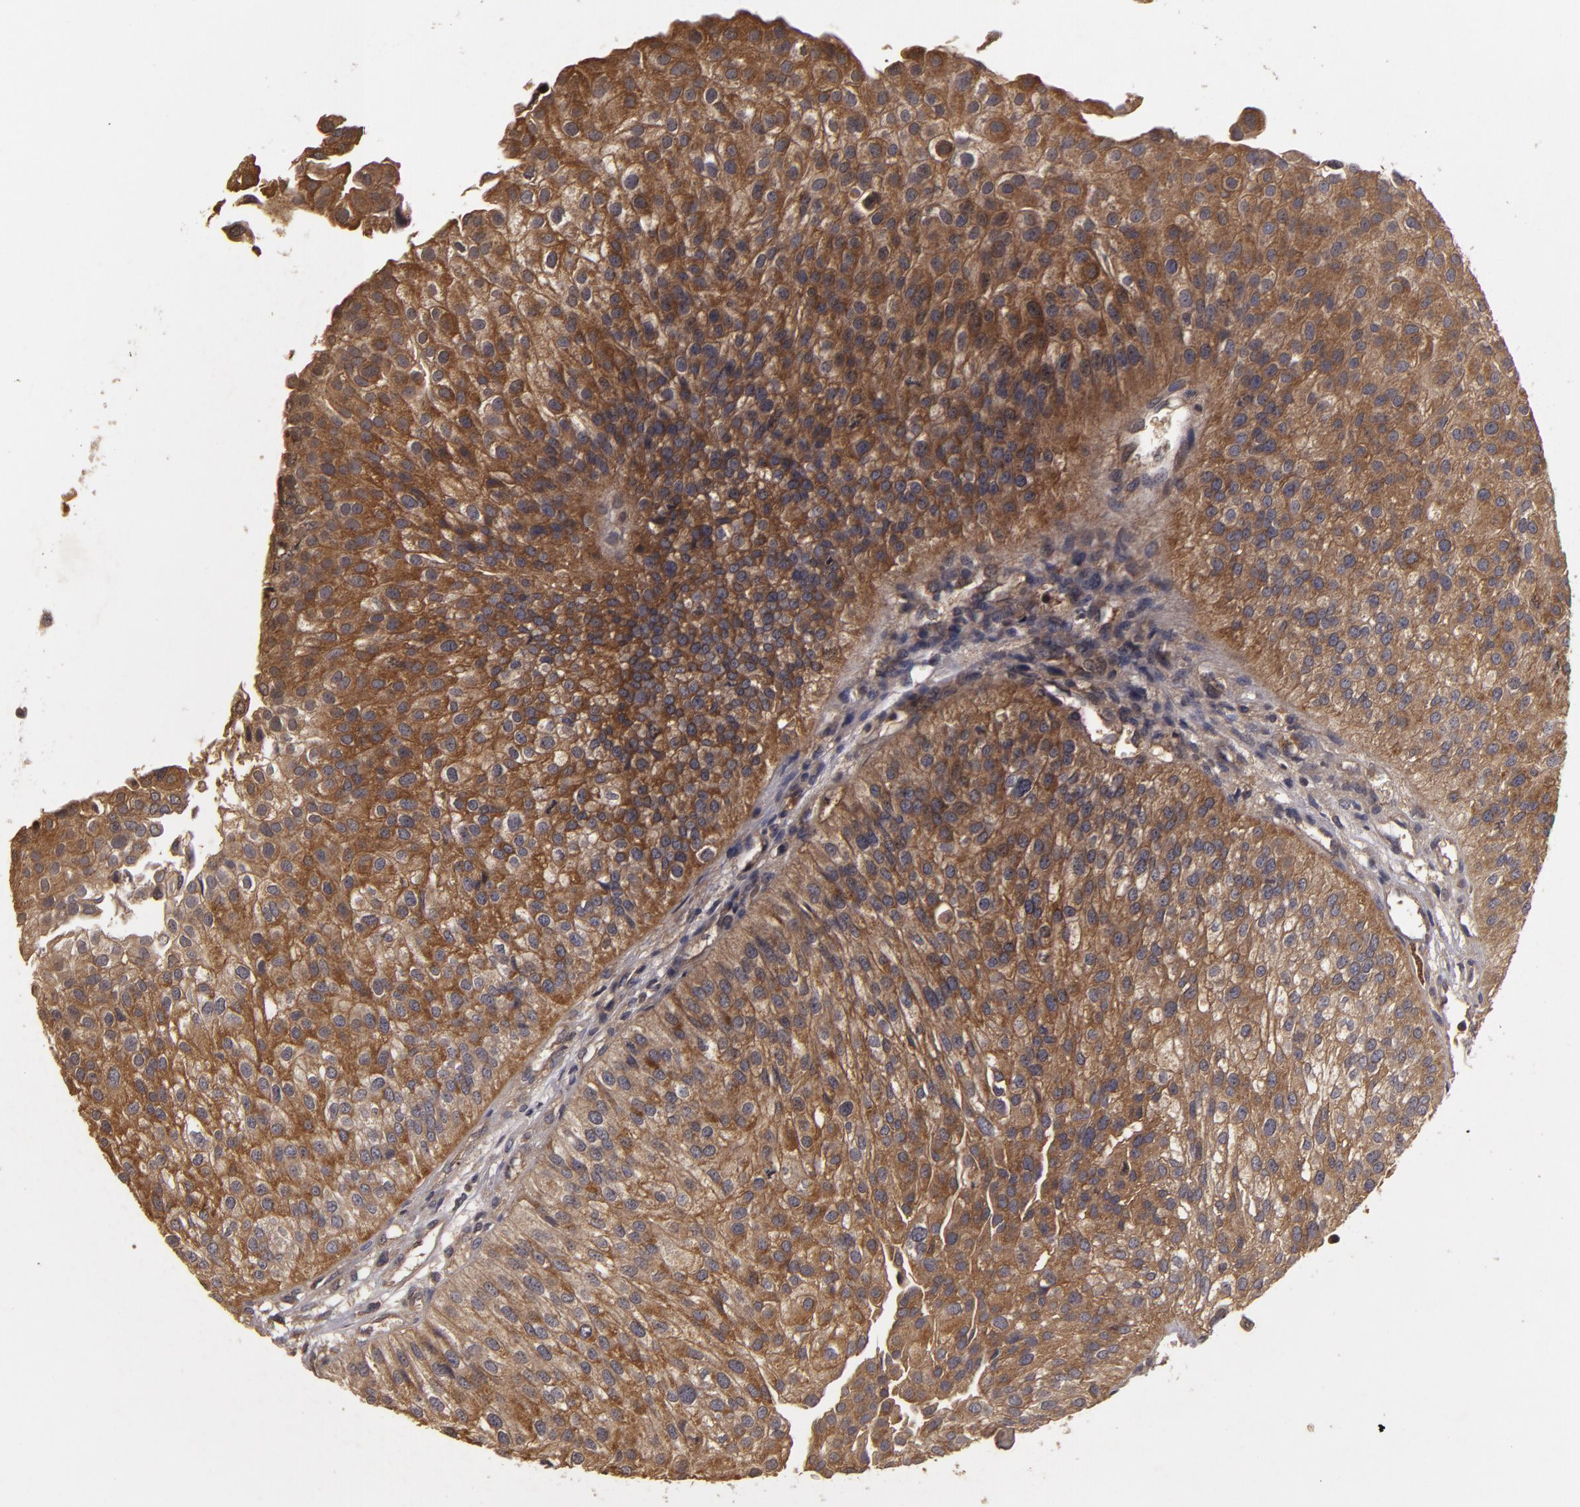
{"staining": {"intensity": "strong", "quantity": ">75%", "location": "cytoplasmic/membranous"}, "tissue": "urothelial cancer", "cell_type": "Tumor cells", "image_type": "cancer", "snomed": [{"axis": "morphology", "description": "Urothelial carcinoma, Low grade"}, {"axis": "topography", "description": "Urinary bladder"}], "caption": "This image displays immunohistochemistry (IHC) staining of human urothelial carcinoma (low-grade), with high strong cytoplasmic/membranous staining in approximately >75% of tumor cells.", "gene": "HRAS", "patient": {"sex": "female", "age": 89}}